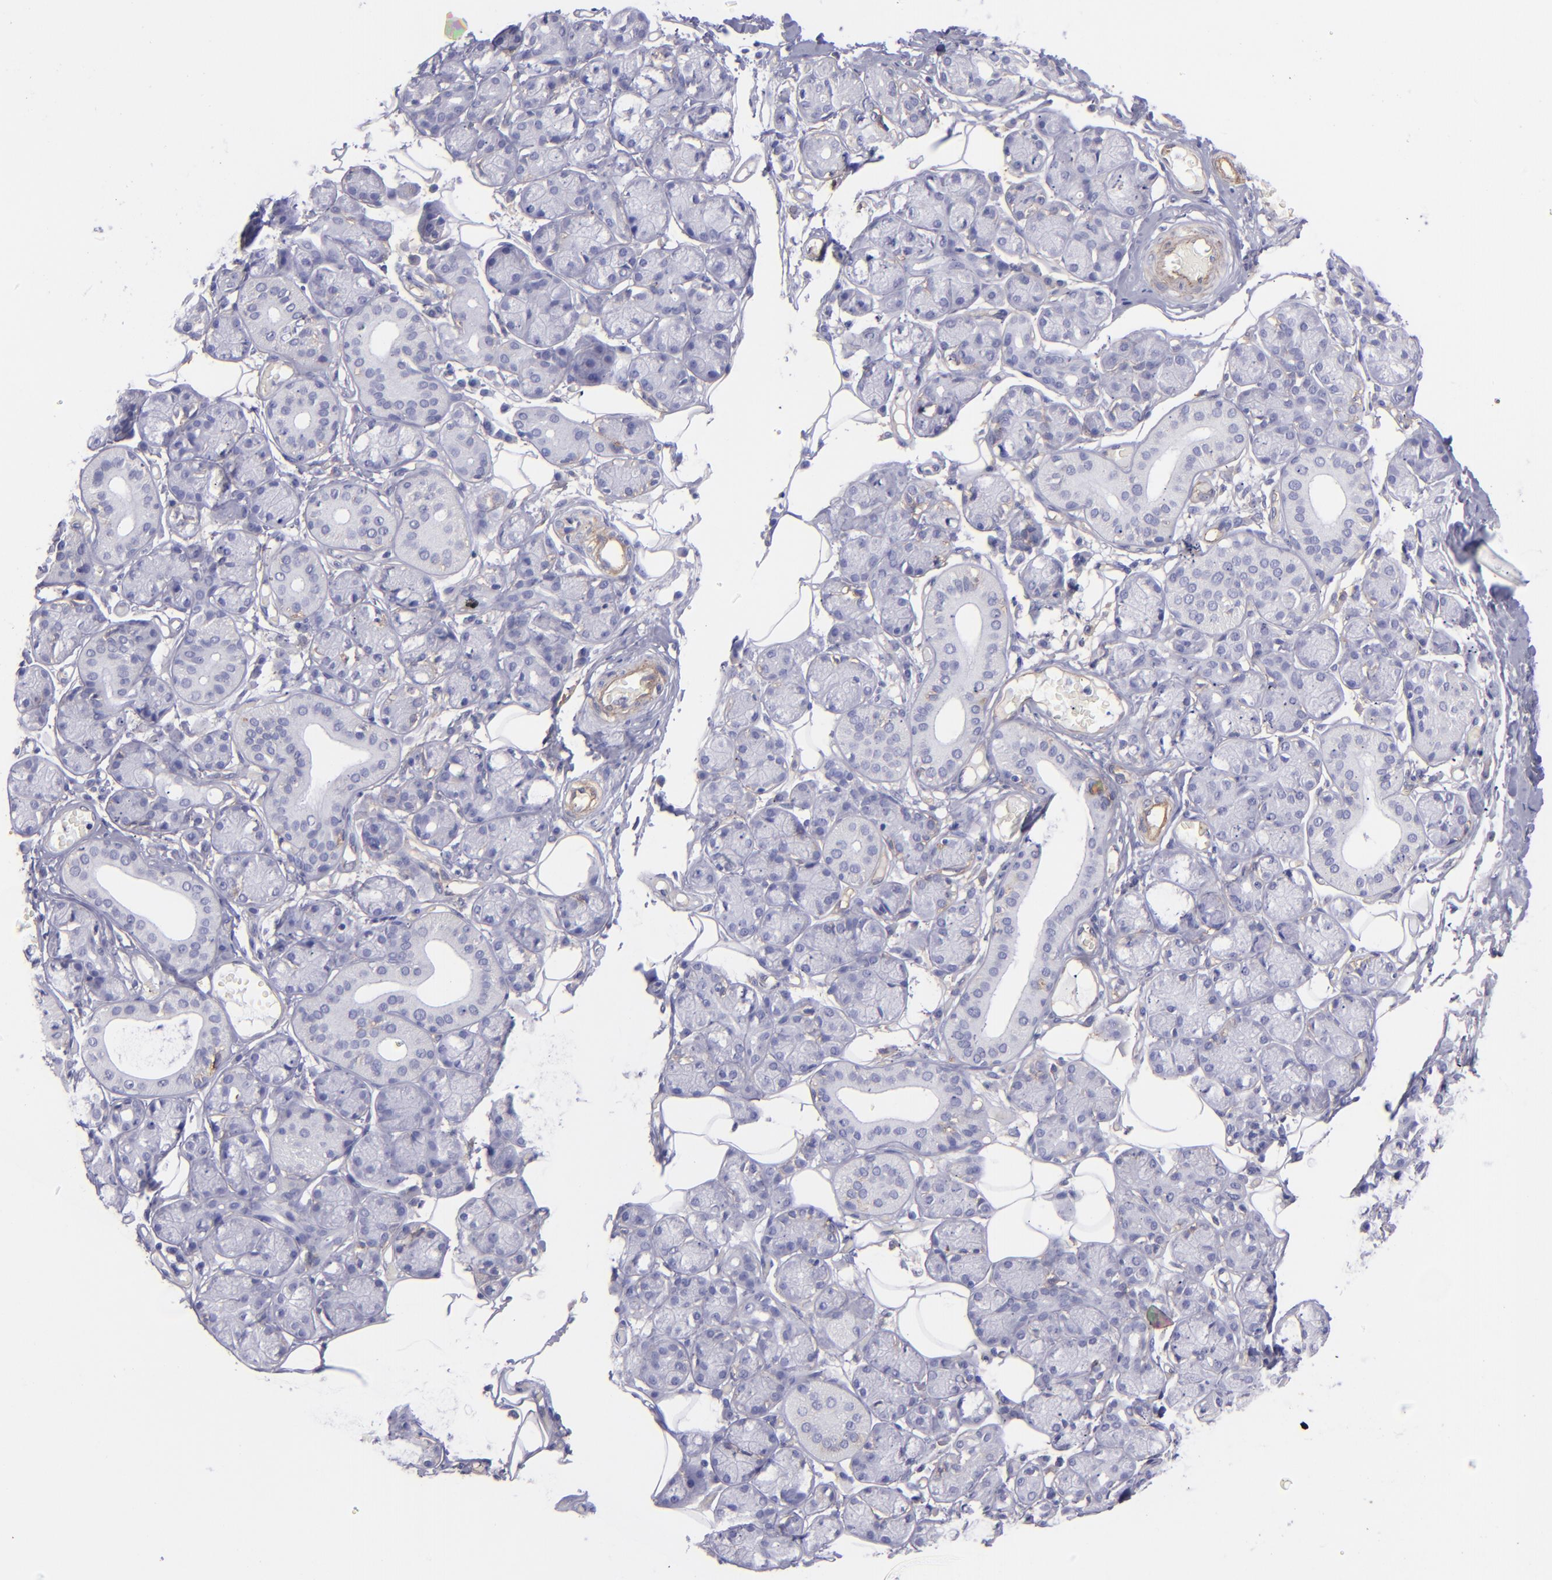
{"staining": {"intensity": "negative", "quantity": "none", "location": "none"}, "tissue": "salivary gland", "cell_type": "Glandular cells", "image_type": "normal", "snomed": [{"axis": "morphology", "description": "Normal tissue, NOS"}, {"axis": "topography", "description": "Salivary gland"}], "caption": "Micrograph shows no protein expression in glandular cells of unremarkable salivary gland.", "gene": "ENTPD1", "patient": {"sex": "male", "age": 54}}